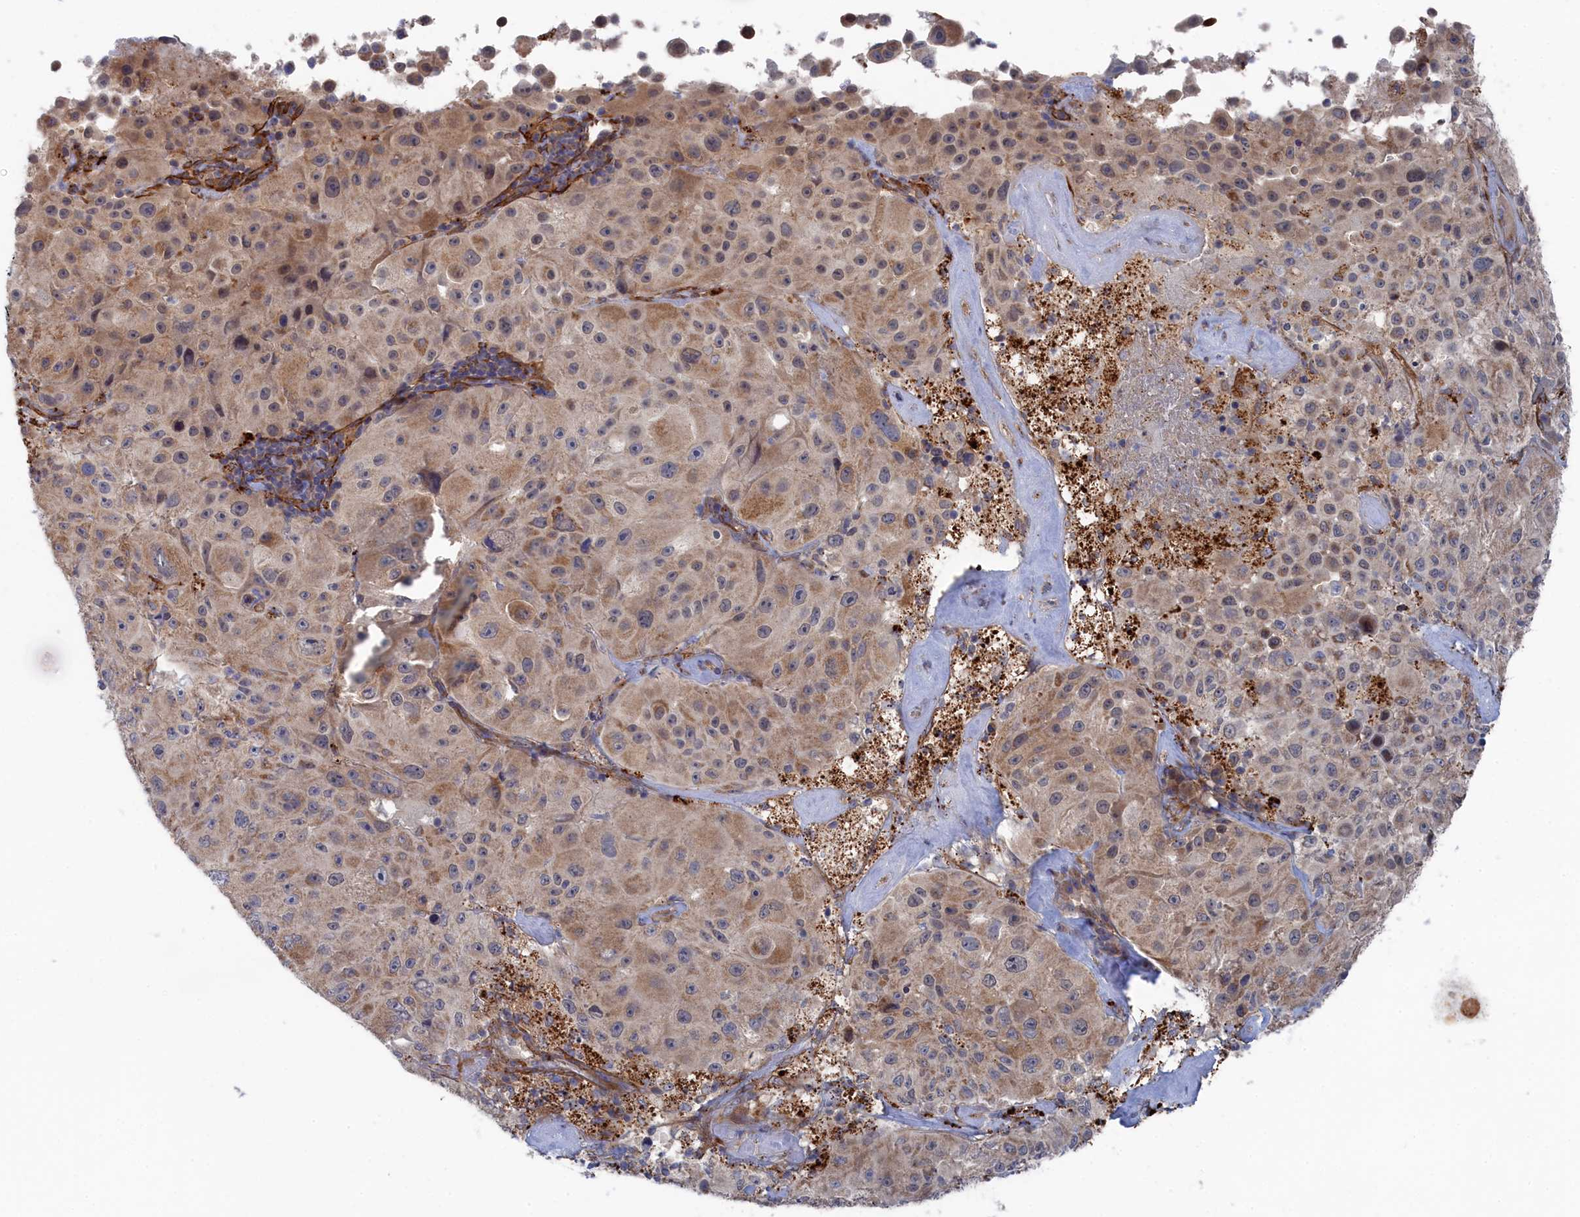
{"staining": {"intensity": "weak", "quantity": ">75%", "location": "cytoplasmic/membranous"}, "tissue": "melanoma", "cell_type": "Tumor cells", "image_type": "cancer", "snomed": [{"axis": "morphology", "description": "Malignant melanoma, Metastatic site"}, {"axis": "topography", "description": "Lymph node"}], "caption": "Immunohistochemical staining of human malignant melanoma (metastatic site) reveals weak cytoplasmic/membranous protein expression in approximately >75% of tumor cells. (Brightfield microscopy of DAB IHC at high magnification).", "gene": "FILIP1L", "patient": {"sex": "male", "age": 62}}